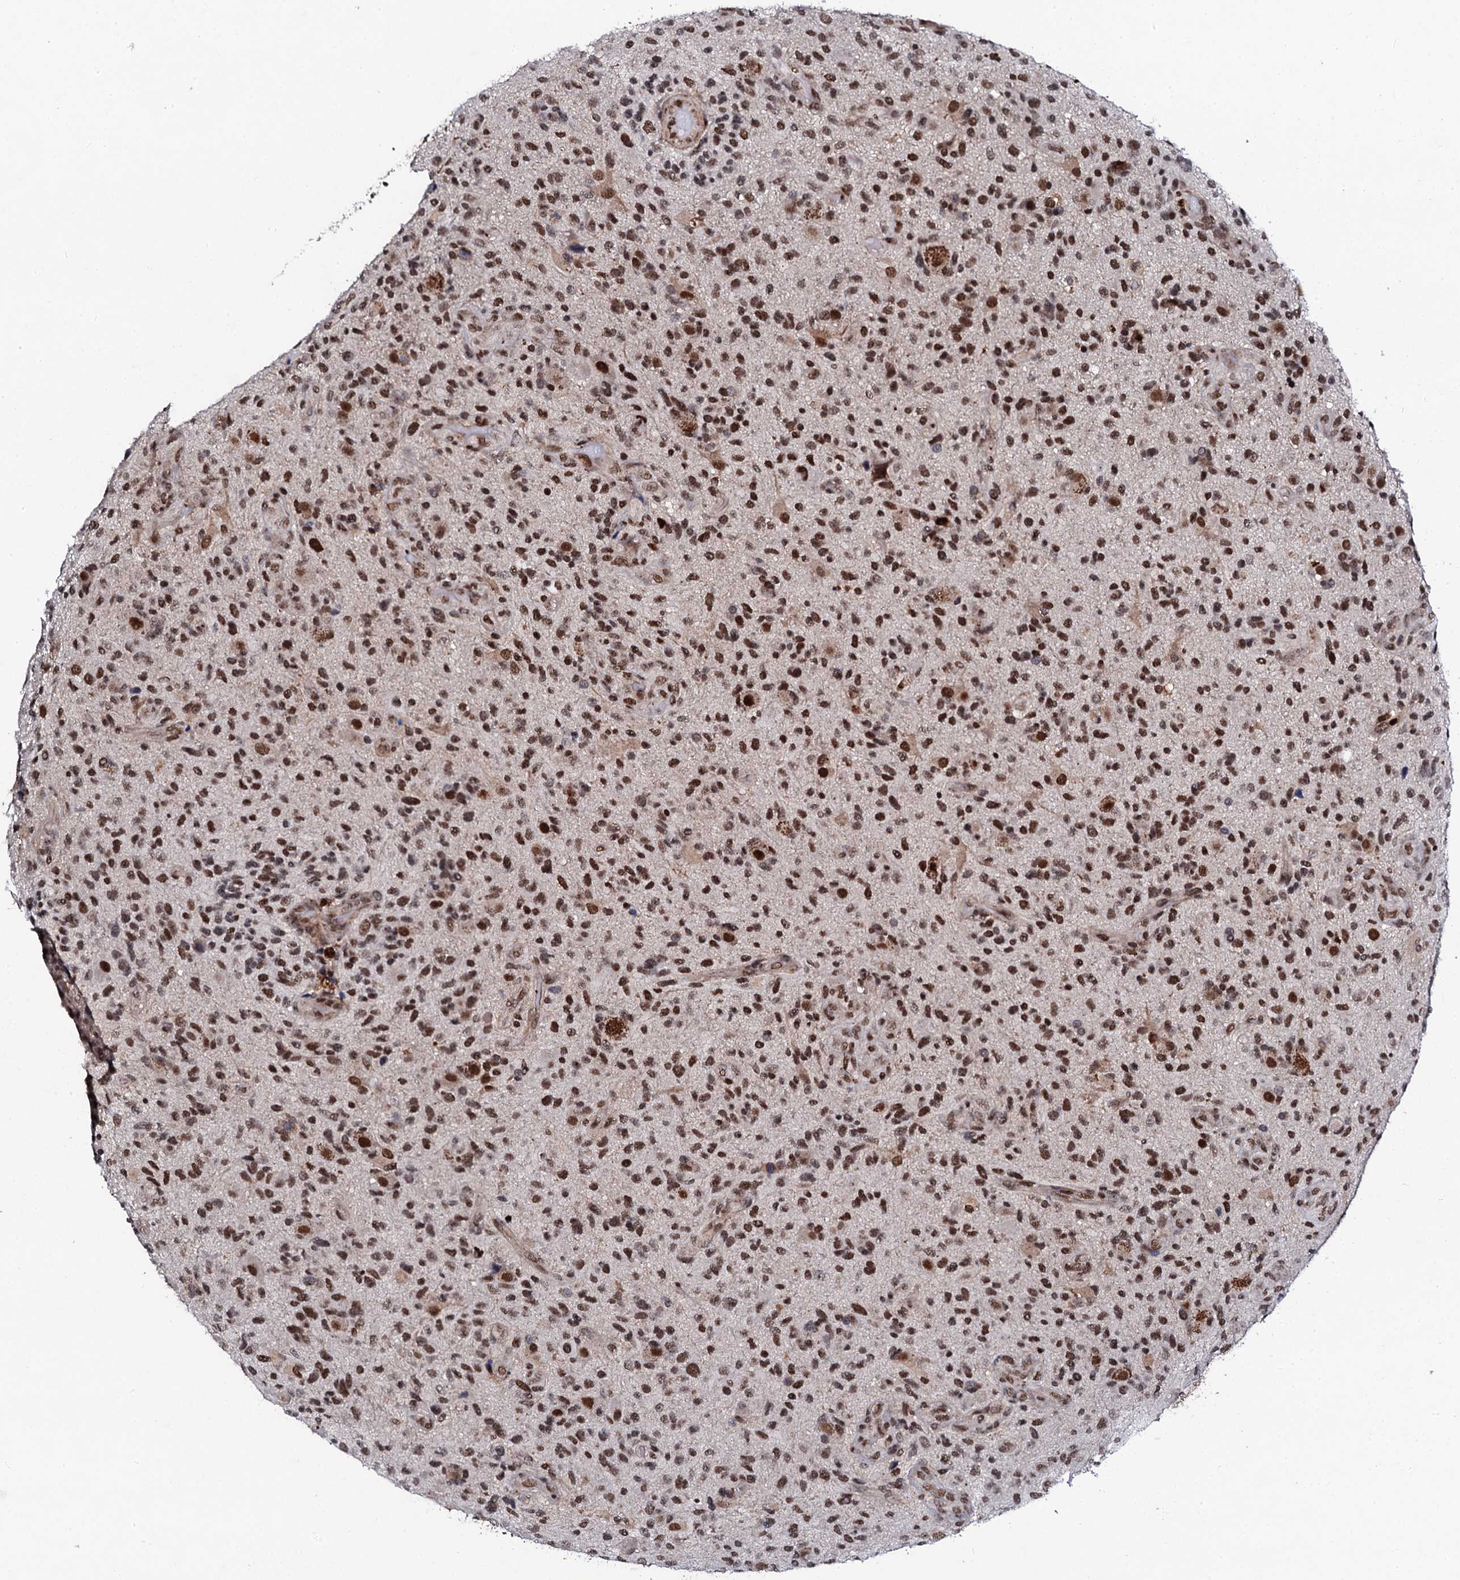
{"staining": {"intensity": "strong", "quantity": ">75%", "location": "nuclear"}, "tissue": "glioma", "cell_type": "Tumor cells", "image_type": "cancer", "snomed": [{"axis": "morphology", "description": "Glioma, malignant, High grade"}, {"axis": "topography", "description": "Brain"}], "caption": "About >75% of tumor cells in glioma demonstrate strong nuclear protein staining as visualized by brown immunohistochemical staining.", "gene": "CSTF3", "patient": {"sex": "male", "age": 47}}